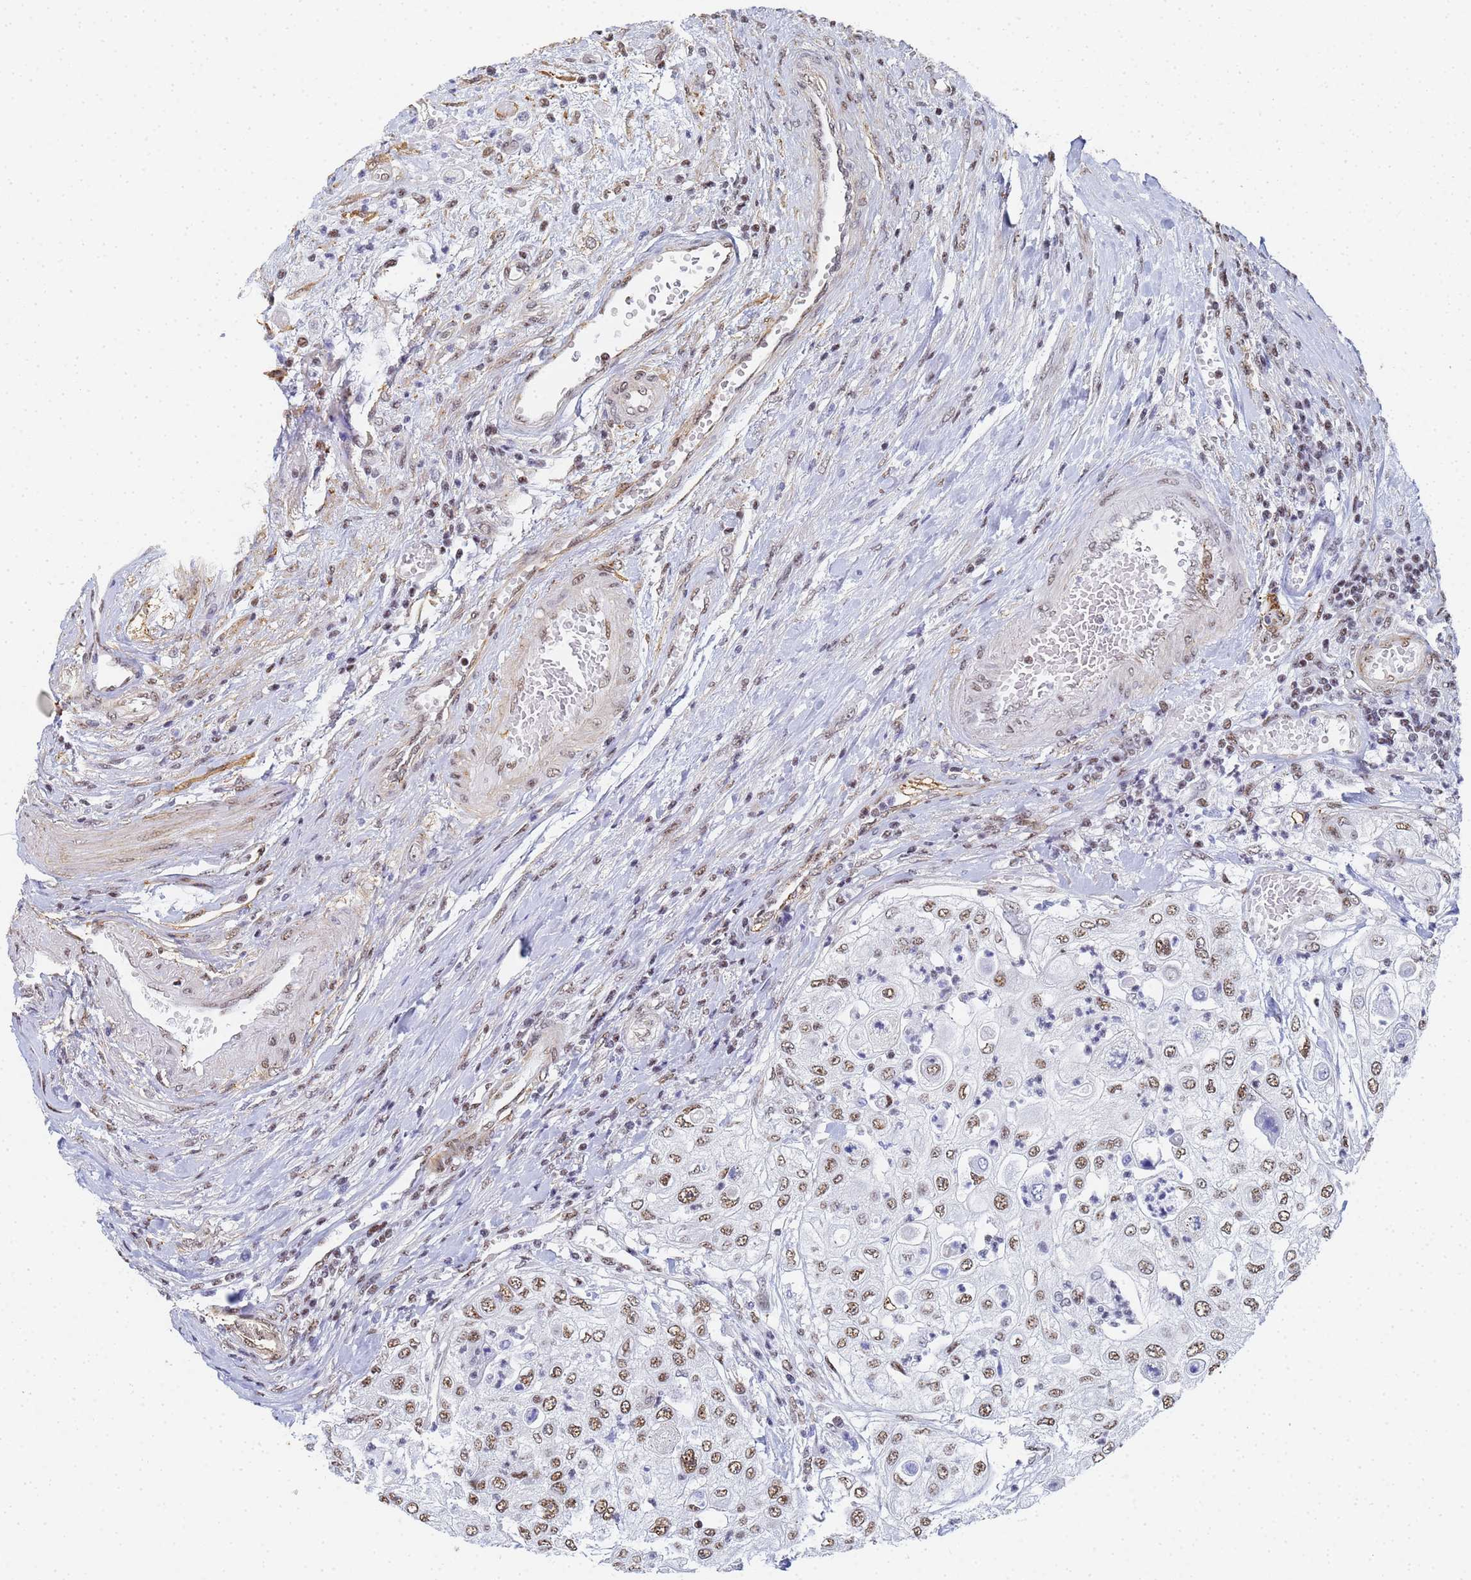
{"staining": {"intensity": "moderate", "quantity": ">75%", "location": "nuclear"}, "tissue": "urothelial cancer", "cell_type": "Tumor cells", "image_type": "cancer", "snomed": [{"axis": "morphology", "description": "Urothelial carcinoma, High grade"}, {"axis": "topography", "description": "Urinary bladder"}], "caption": "A histopathology image of high-grade urothelial carcinoma stained for a protein displays moderate nuclear brown staining in tumor cells.", "gene": "PRRT4", "patient": {"sex": "female", "age": 79}}